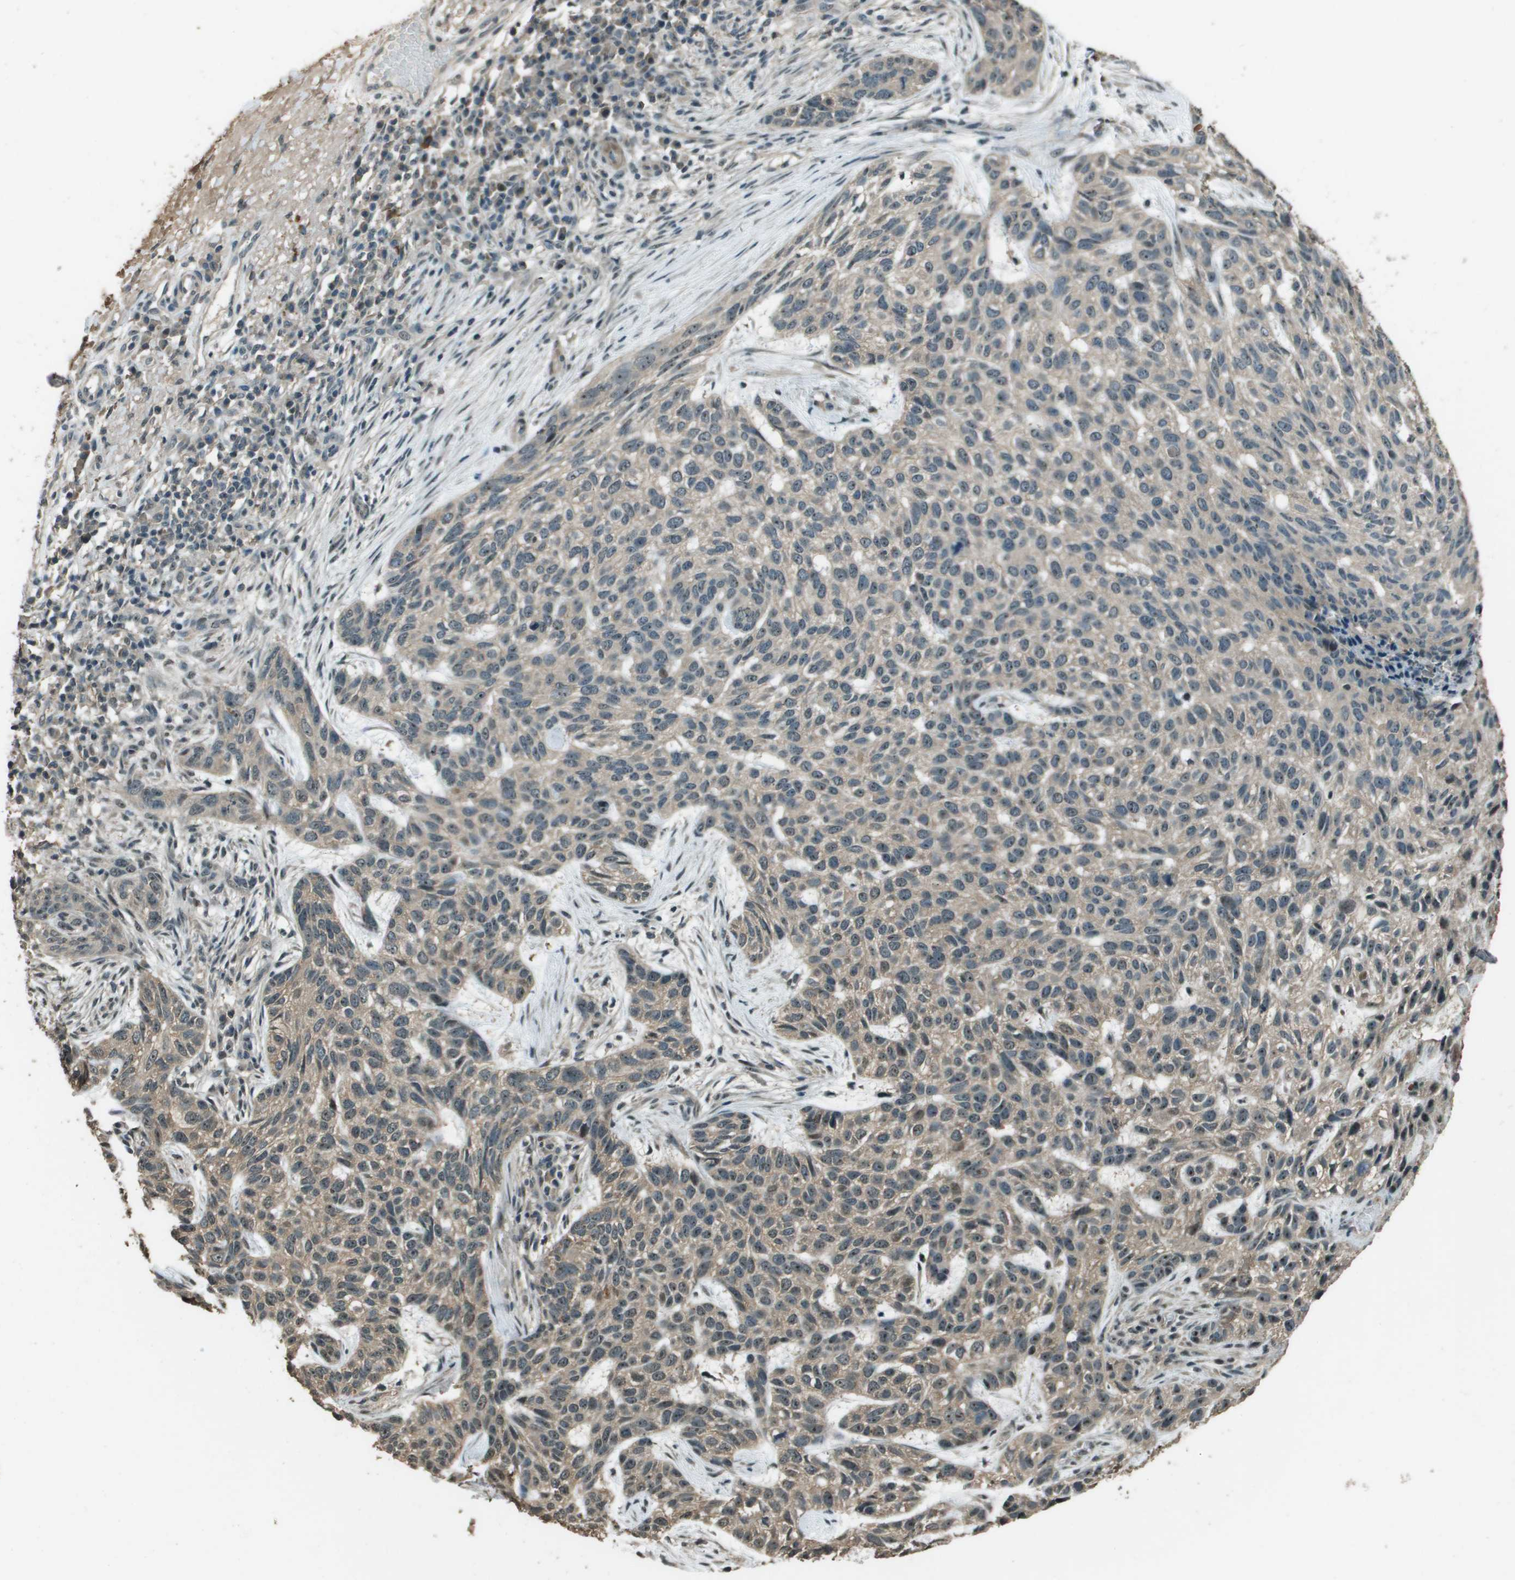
{"staining": {"intensity": "weak", "quantity": "25%-75%", "location": "cytoplasmic/membranous"}, "tissue": "skin cancer", "cell_type": "Tumor cells", "image_type": "cancer", "snomed": [{"axis": "morphology", "description": "Normal tissue, NOS"}, {"axis": "morphology", "description": "Basal cell carcinoma"}, {"axis": "topography", "description": "Skin"}], "caption": "The micrograph demonstrates staining of skin cancer (basal cell carcinoma), revealing weak cytoplasmic/membranous protein expression (brown color) within tumor cells.", "gene": "SDC3", "patient": {"sex": "male", "age": 79}}